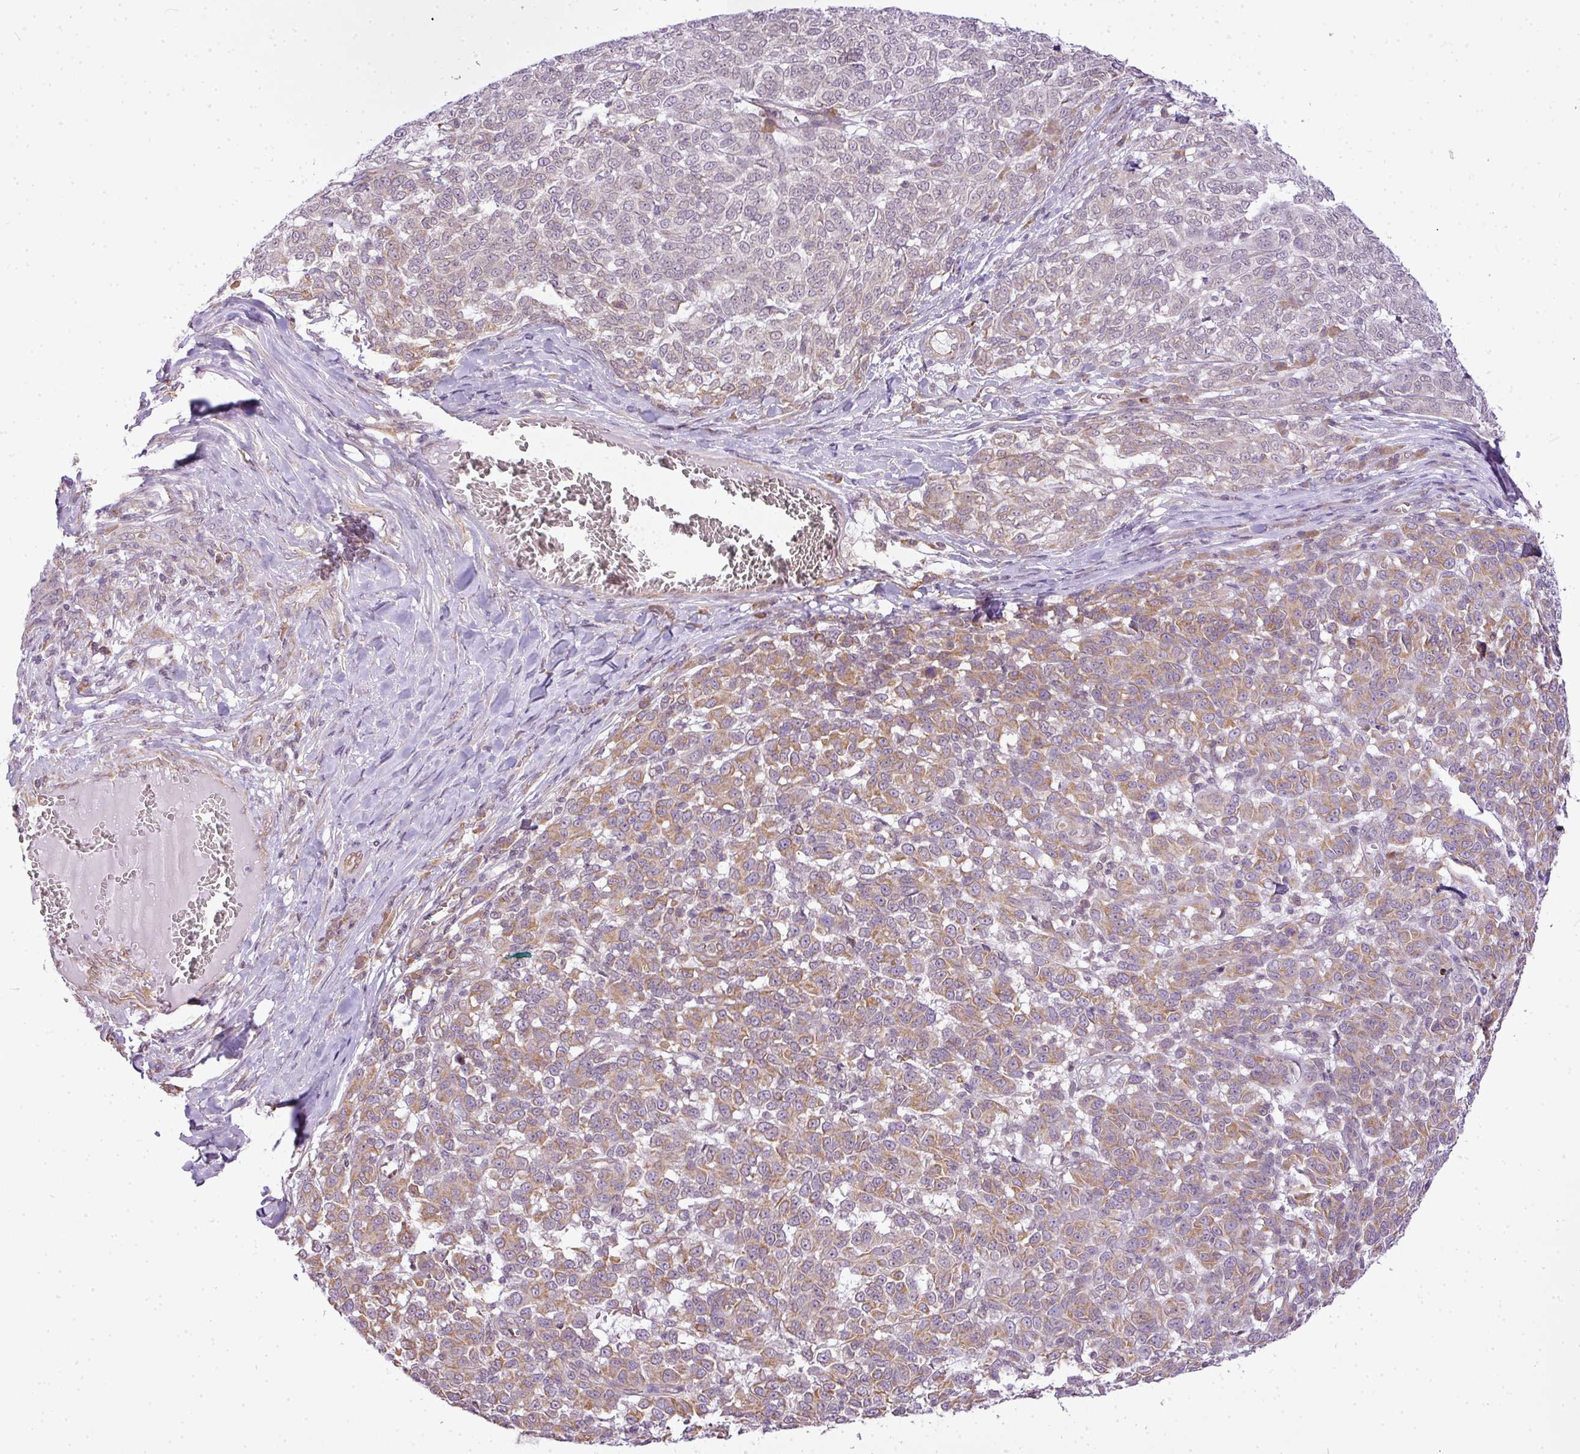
{"staining": {"intensity": "weak", "quantity": "<25%", "location": "cytoplasmic/membranous"}, "tissue": "melanoma", "cell_type": "Tumor cells", "image_type": "cancer", "snomed": [{"axis": "morphology", "description": "Malignant melanoma, NOS"}, {"axis": "topography", "description": "Skin"}], "caption": "A photomicrograph of melanoma stained for a protein exhibits no brown staining in tumor cells.", "gene": "COX18", "patient": {"sex": "male", "age": 49}}